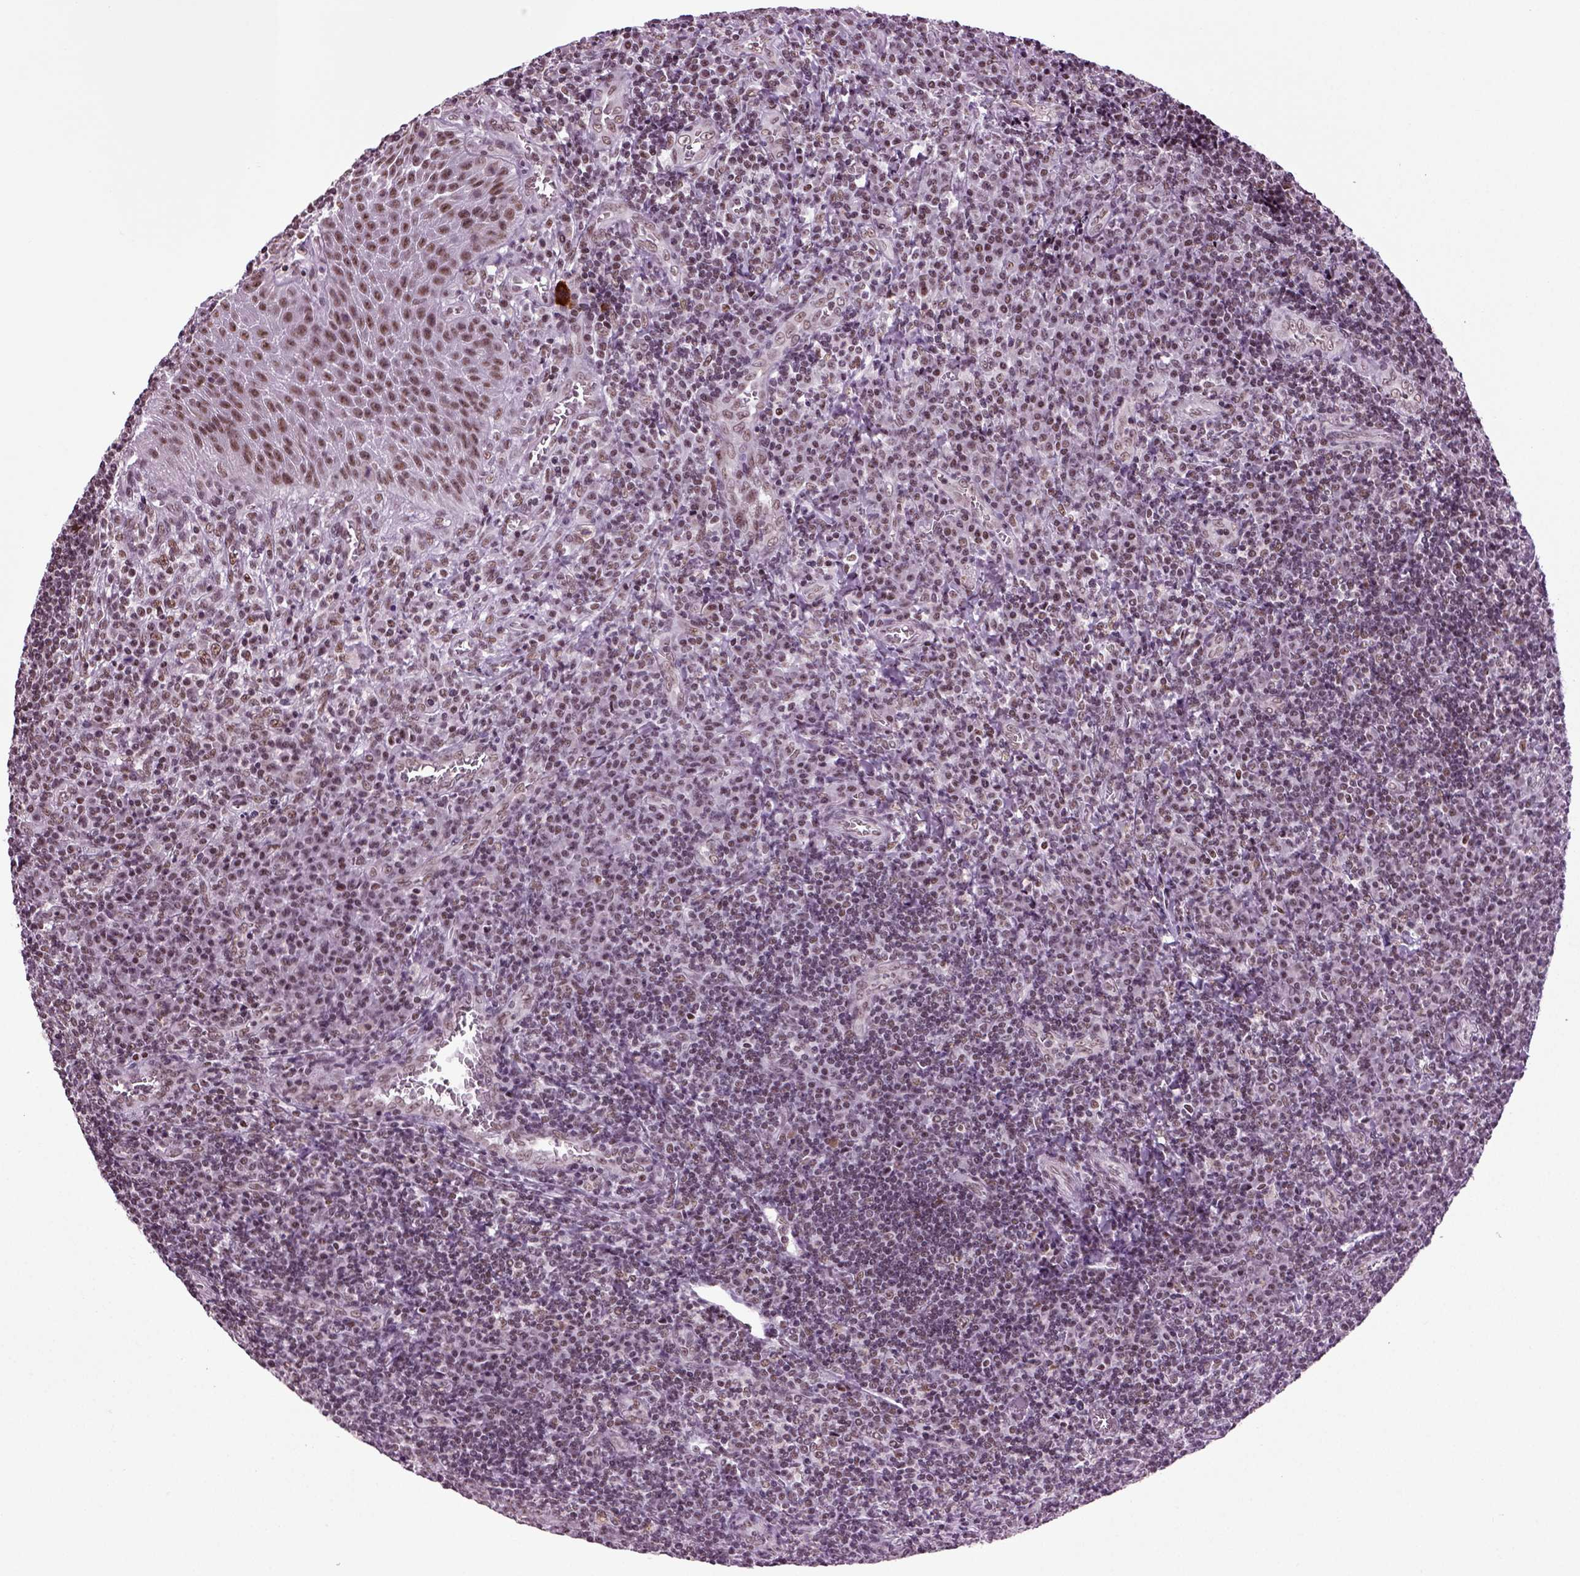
{"staining": {"intensity": "weak", "quantity": "<25%", "location": "nuclear"}, "tissue": "tonsil", "cell_type": "Germinal center cells", "image_type": "normal", "snomed": [{"axis": "morphology", "description": "Normal tissue, NOS"}, {"axis": "topography", "description": "Tonsil"}], "caption": "Tonsil stained for a protein using immunohistochemistry (IHC) displays no staining germinal center cells.", "gene": "RCOR3", "patient": {"sex": "male", "age": 33}}